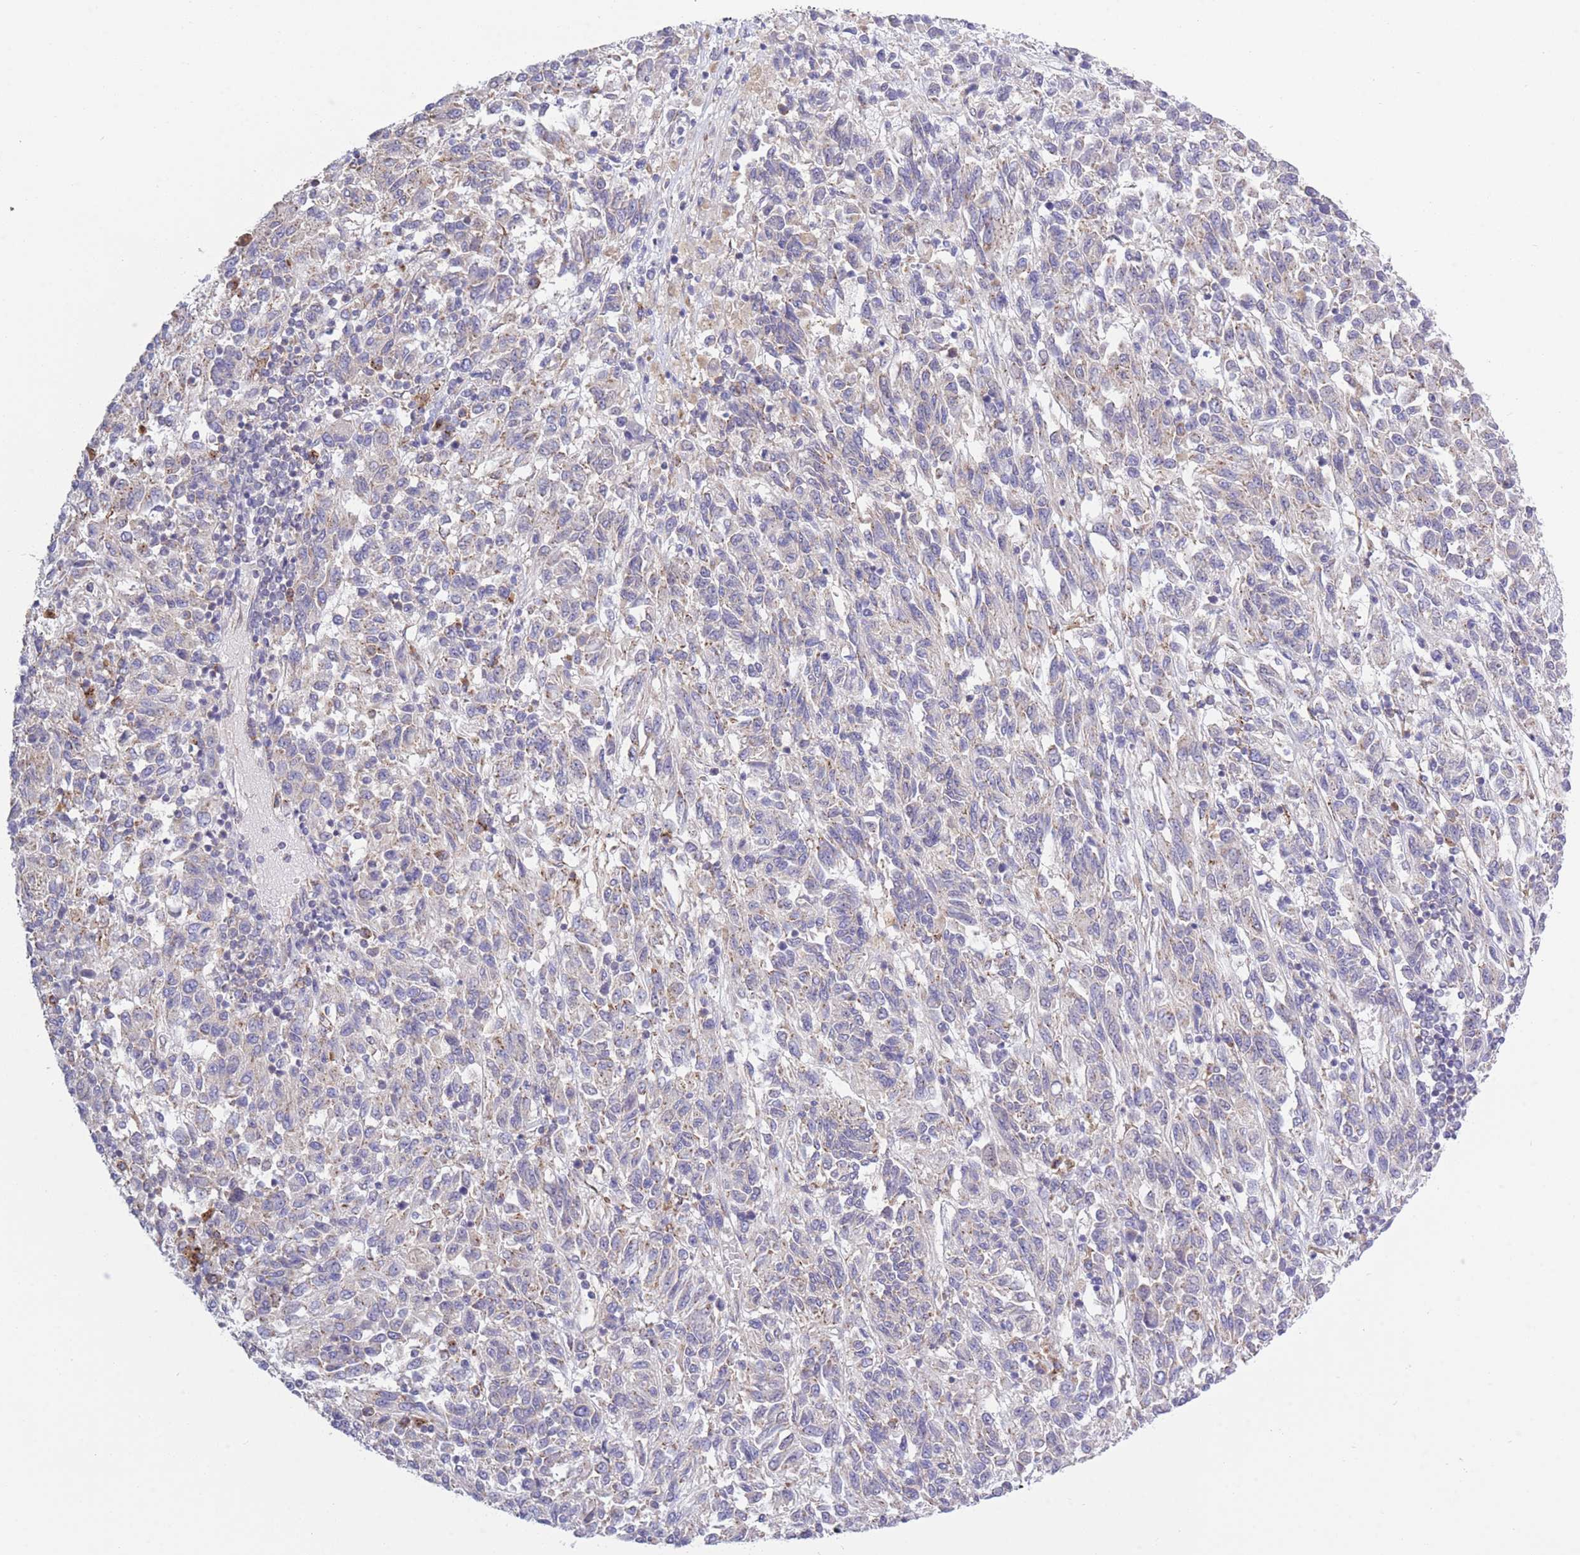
{"staining": {"intensity": "moderate", "quantity": "<25%", "location": "cytoplasmic/membranous"}, "tissue": "melanoma", "cell_type": "Tumor cells", "image_type": "cancer", "snomed": [{"axis": "morphology", "description": "Malignant melanoma, Metastatic site"}, {"axis": "topography", "description": "Lung"}], "caption": "Immunohistochemical staining of human malignant melanoma (metastatic site) reveals low levels of moderate cytoplasmic/membranous protein expression in about <25% of tumor cells.", "gene": "COPG2", "patient": {"sex": "male", "age": 64}}